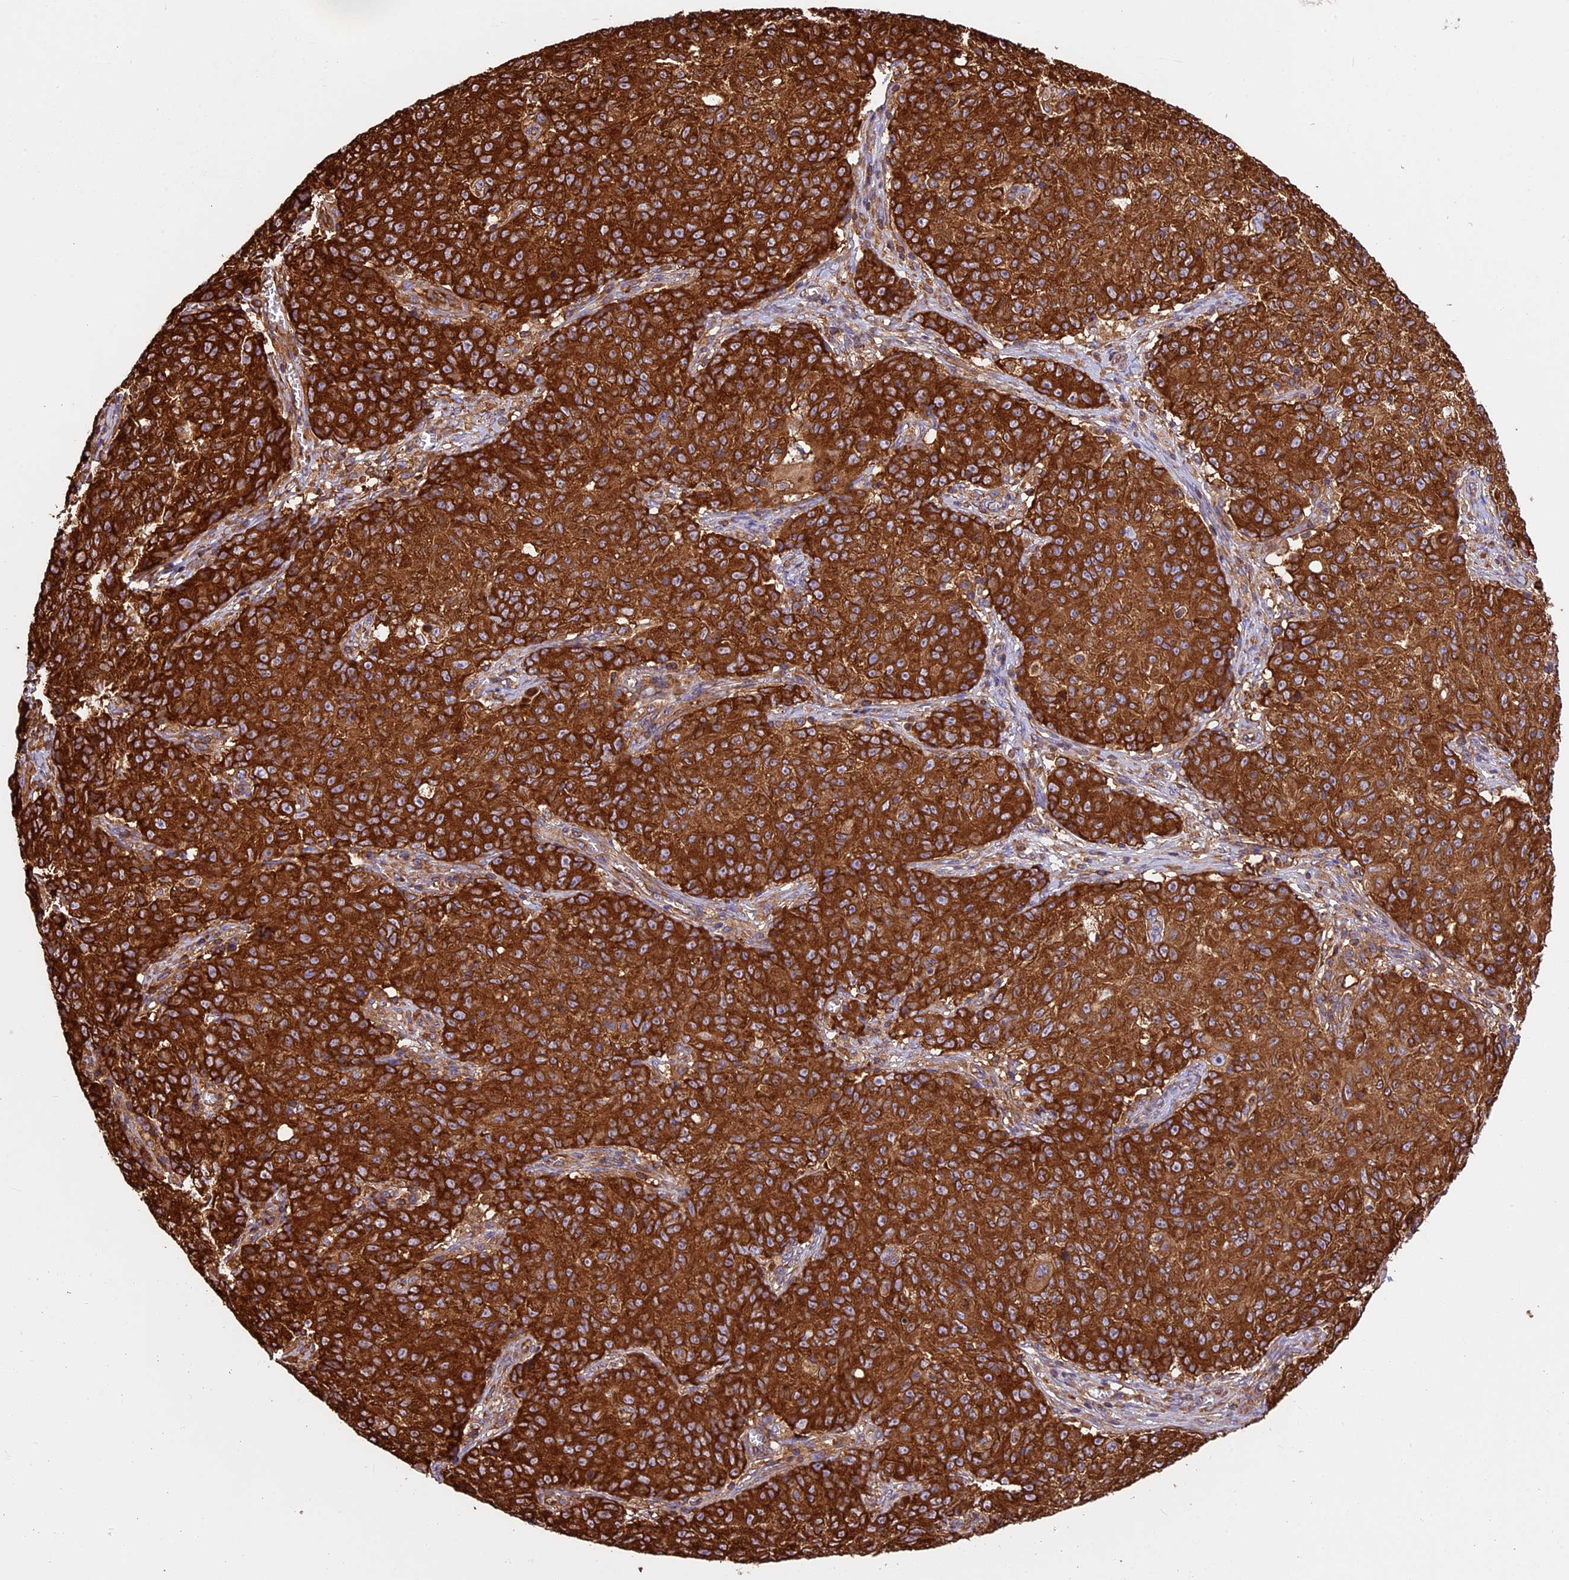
{"staining": {"intensity": "strong", "quantity": ">75%", "location": "cytoplasmic/membranous"}, "tissue": "ovarian cancer", "cell_type": "Tumor cells", "image_type": "cancer", "snomed": [{"axis": "morphology", "description": "Carcinoma, endometroid"}, {"axis": "topography", "description": "Ovary"}], "caption": "Protein expression analysis of human endometroid carcinoma (ovarian) reveals strong cytoplasmic/membranous positivity in about >75% of tumor cells. The staining is performed using DAB (3,3'-diaminobenzidine) brown chromogen to label protein expression. The nuclei are counter-stained blue using hematoxylin.", "gene": "KARS1", "patient": {"sex": "female", "age": 42}}